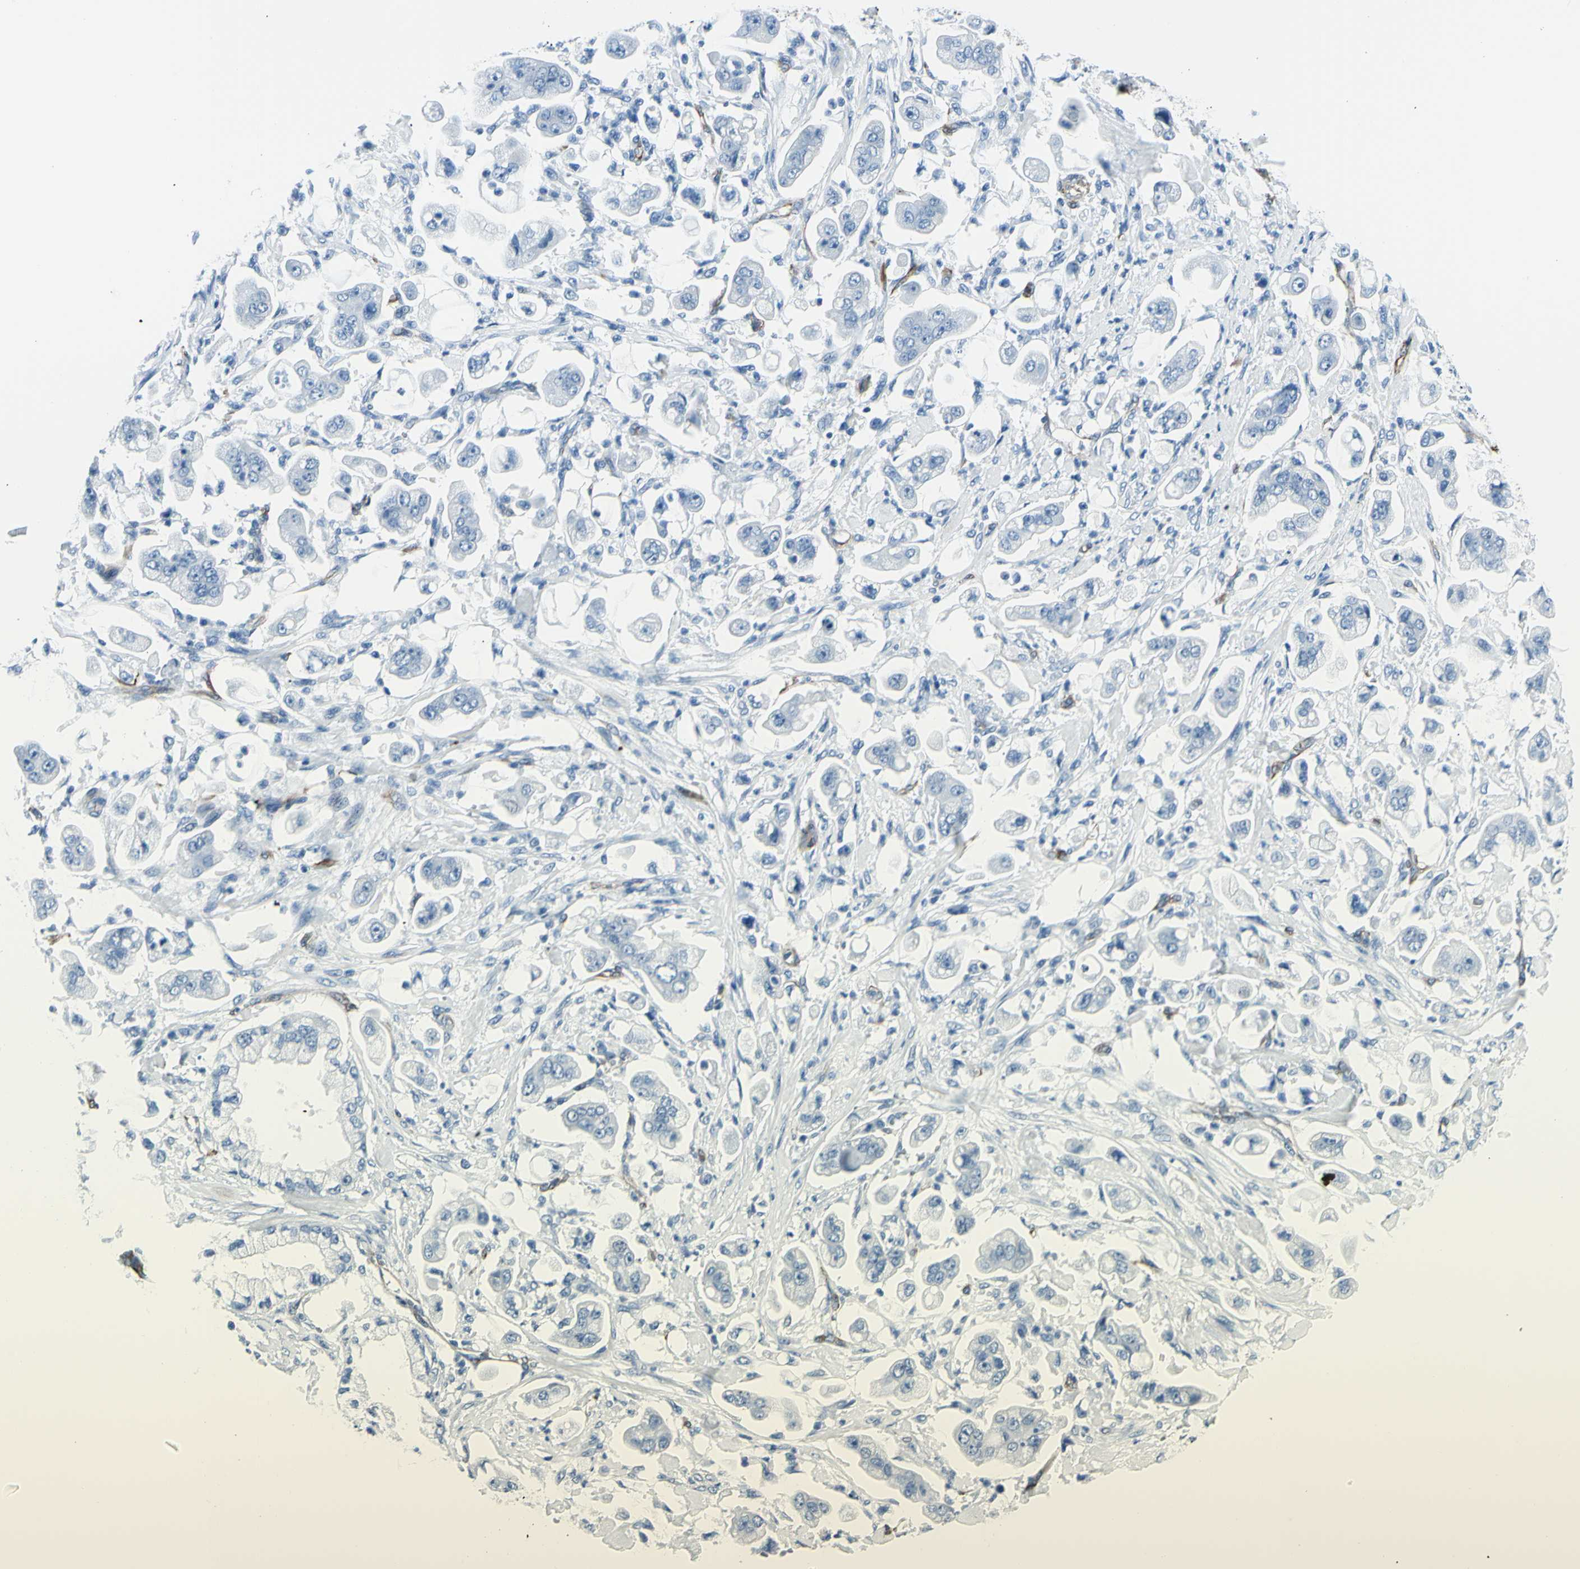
{"staining": {"intensity": "negative", "quantity": "none", "location": "none"}, "tissue": "stomach cancer", "cell_type": "Tumor cells", "image_type": "cancer", "snomed": [{"axis": "morphology", "description": "Adenocarcinoma, NOS"}, {"axis": "topography", "description": "Stomach"}], "caption": "IHC image of human adenocarcinoma (stomach) stained for a protein (brown), which exhibits no staining in tumor cells.", "gene": "PTH2R", "patient": {"sex": "male", "age": 62}}